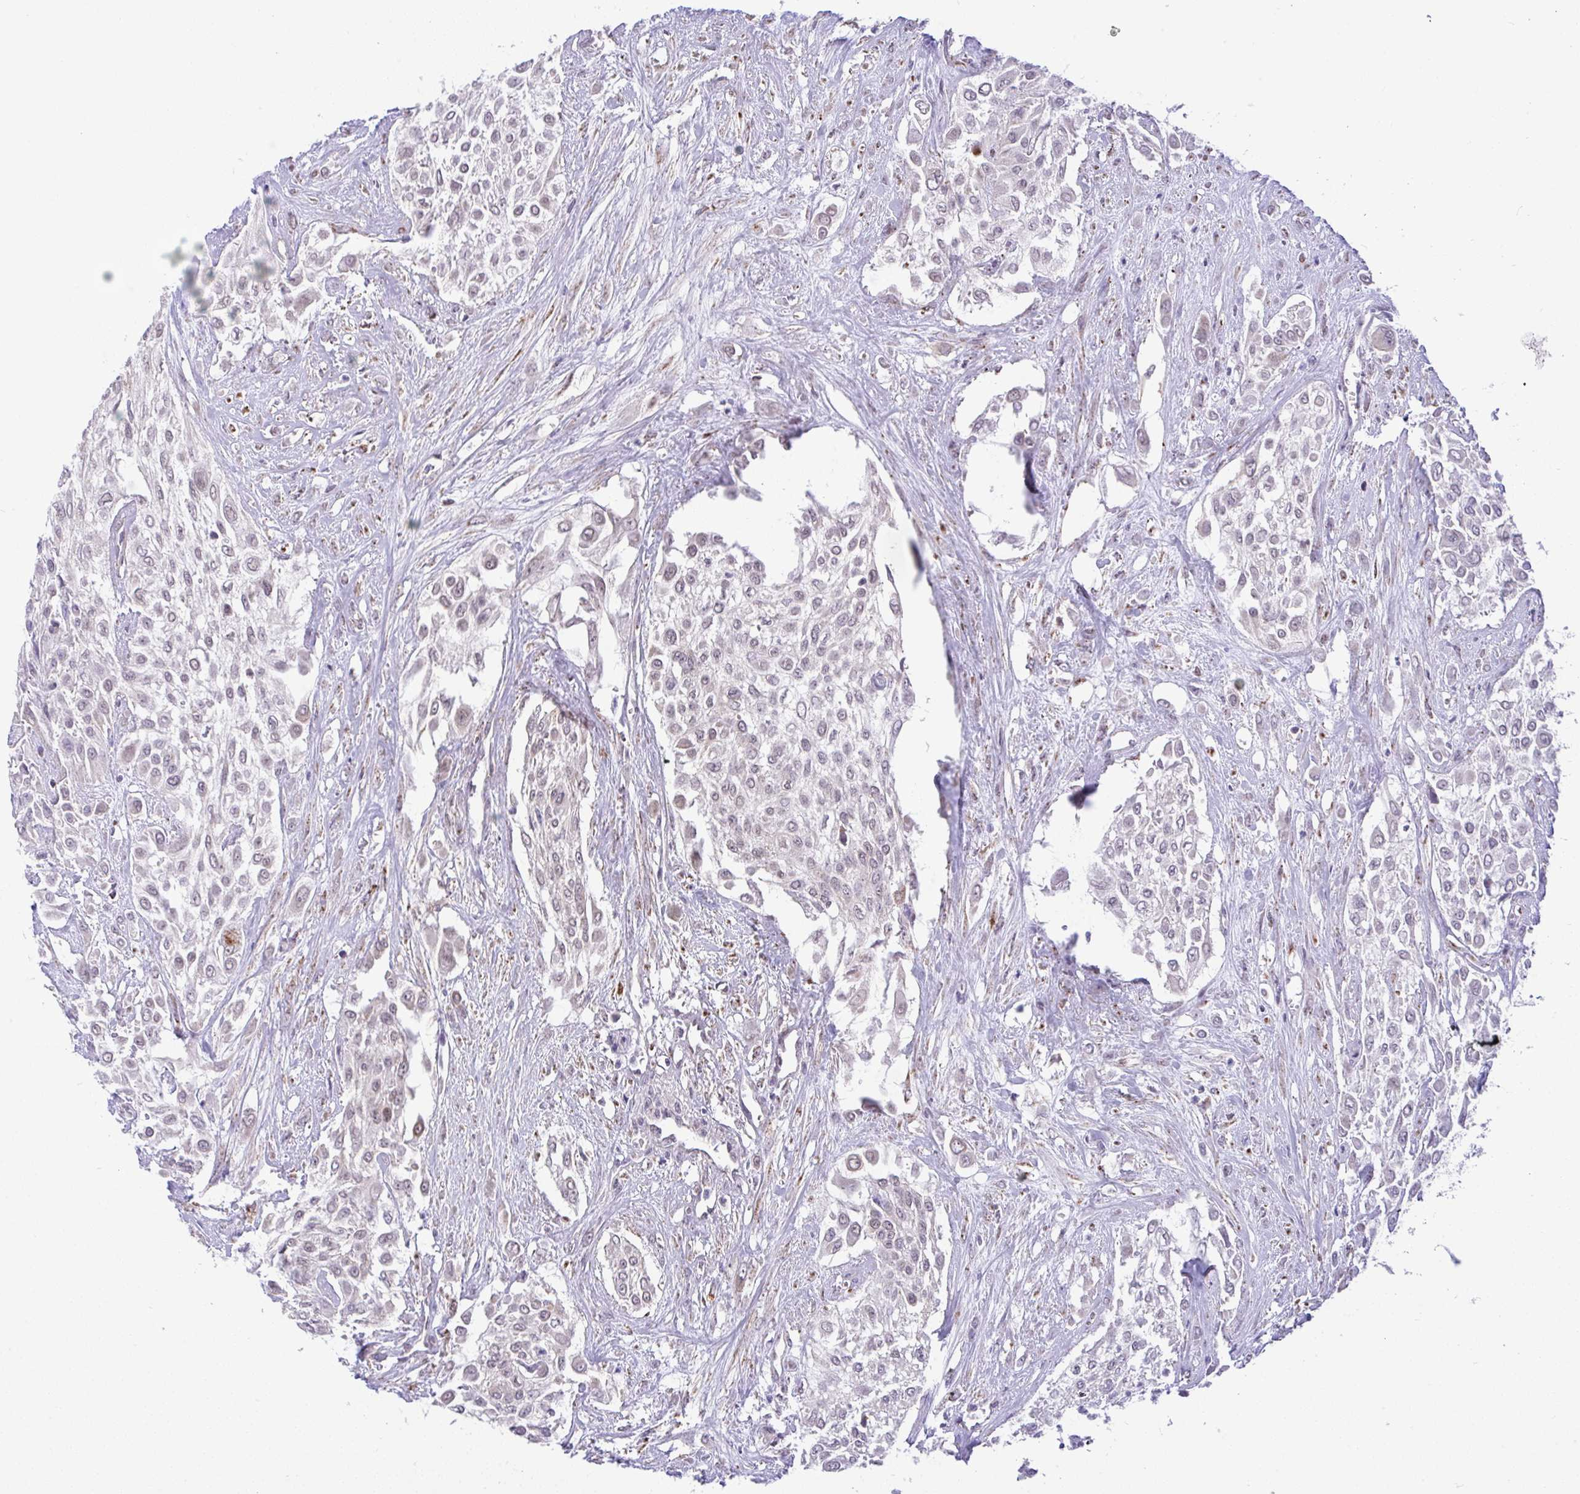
{"staining": {"intensity": "negative", "quantity": "none", "location": "none"}, "tissue": "urothelial cancer", "cell_type": "Tumor cells", "image_type": "cancer", "snomed": [{"axis": "morphology", "description": "Urothelial carcinoma, High grade"}, {"axis": "topography", "description": "Urinary bladder"}], "caption": "Immunohistochemistry (IHC) of high-grade urothelial carcinoma displays no positivity in tumor cells.", "gene": "PYCR2", "patient": {"sex": "male", "age": 57}}